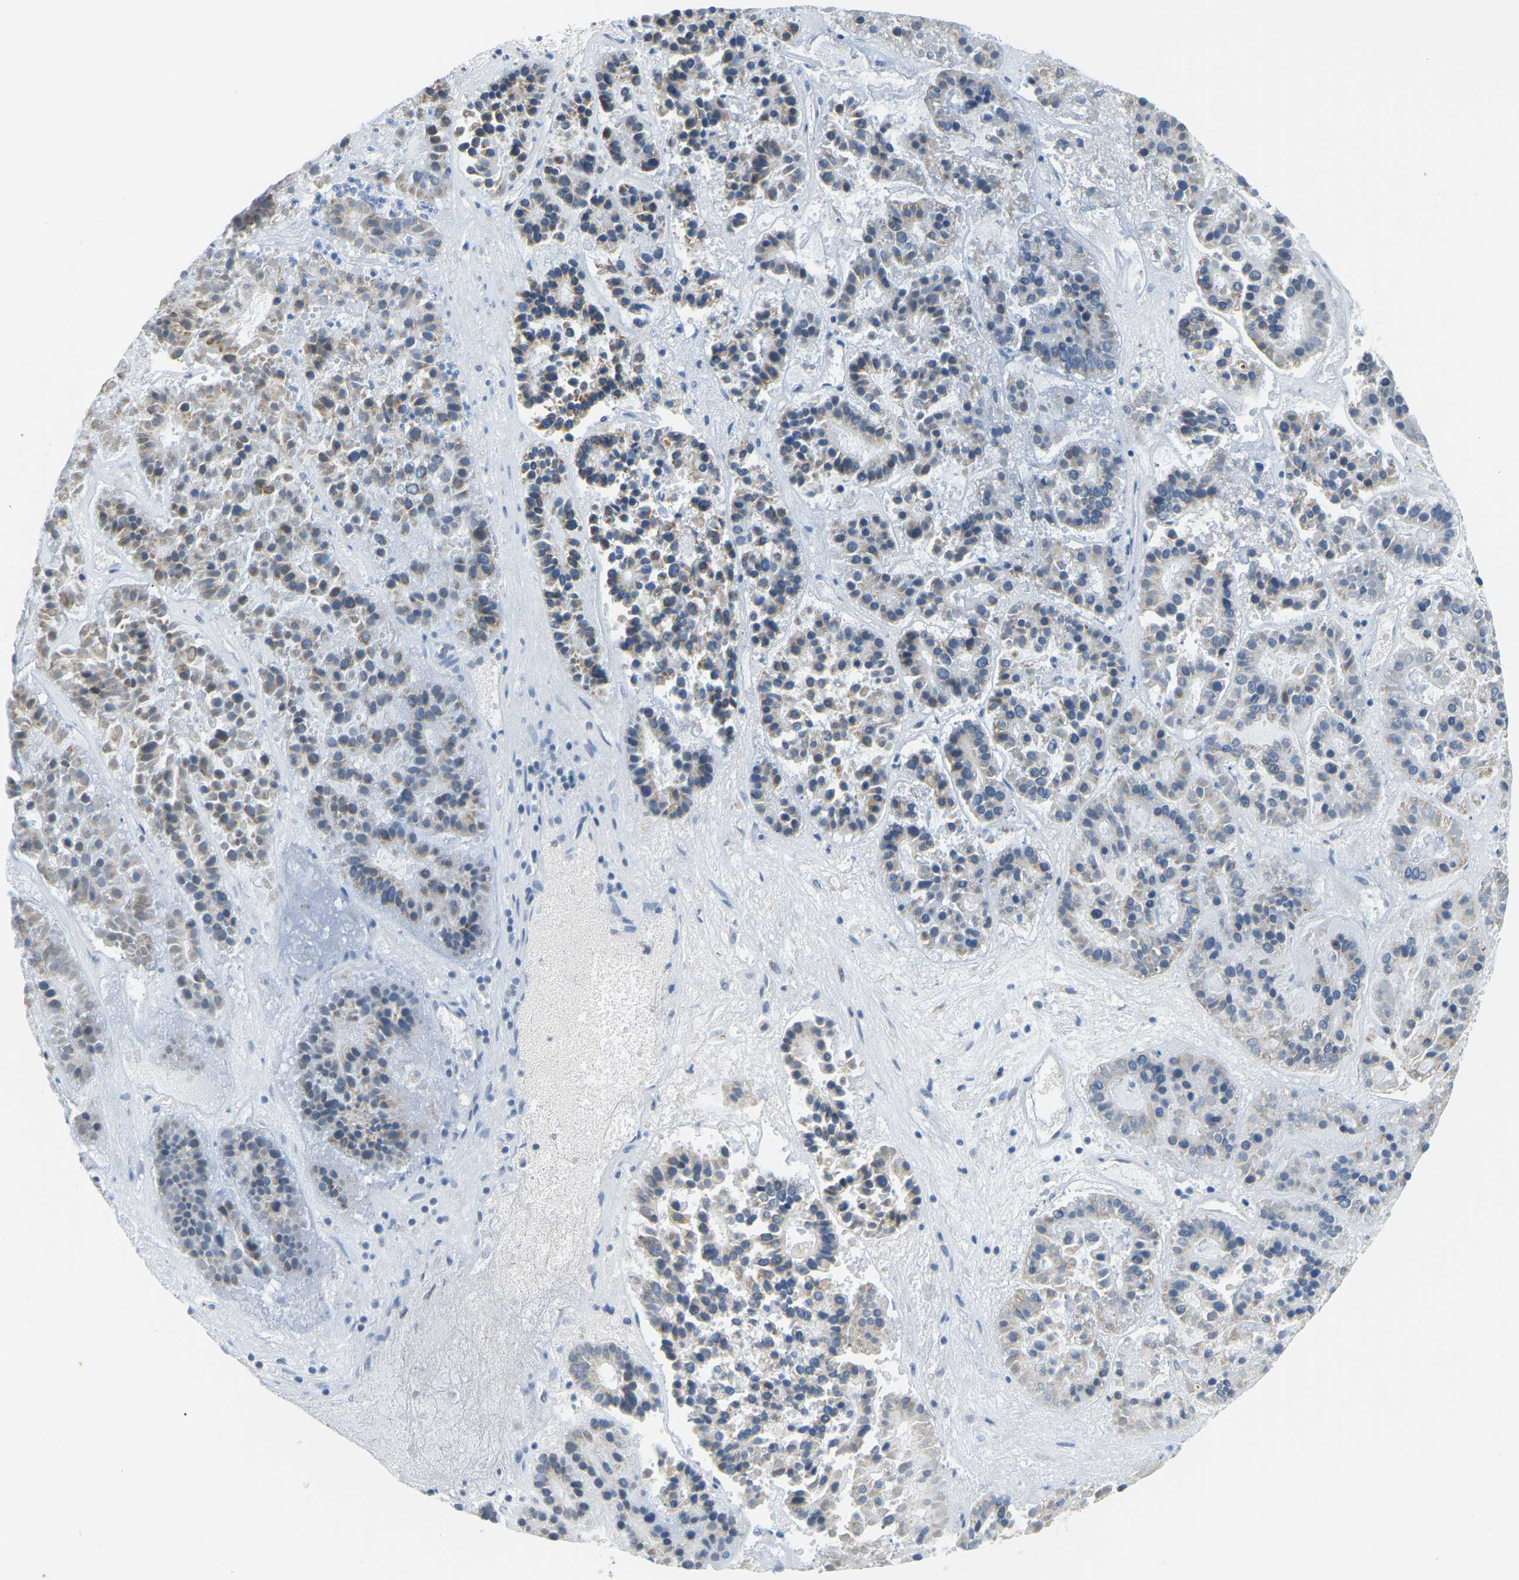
{"staining": {"intensity": "weak", "quantity": "25%-75%", "location": "cytoplasmic/membranous"}, "tissue": "pancreatic cancer", "cell_type": "Tumor cells", "image_type": "cancer", "snomed": [{"axis": "morphology", "description": "Adenocarcinoma, NOS"}, {"axis": "topography", "description": "Pancreas"}], "caption": "Adenocarcinoma (pancreatic) stained with DAB (3,3'-diaminobenzidine) IHC shows low levels of weak cytoplasmic/membranous expression in approximately 25%-75% of tumor cells.", "gene": "GDA", "patient": {"sex": "male", "age": 50}}